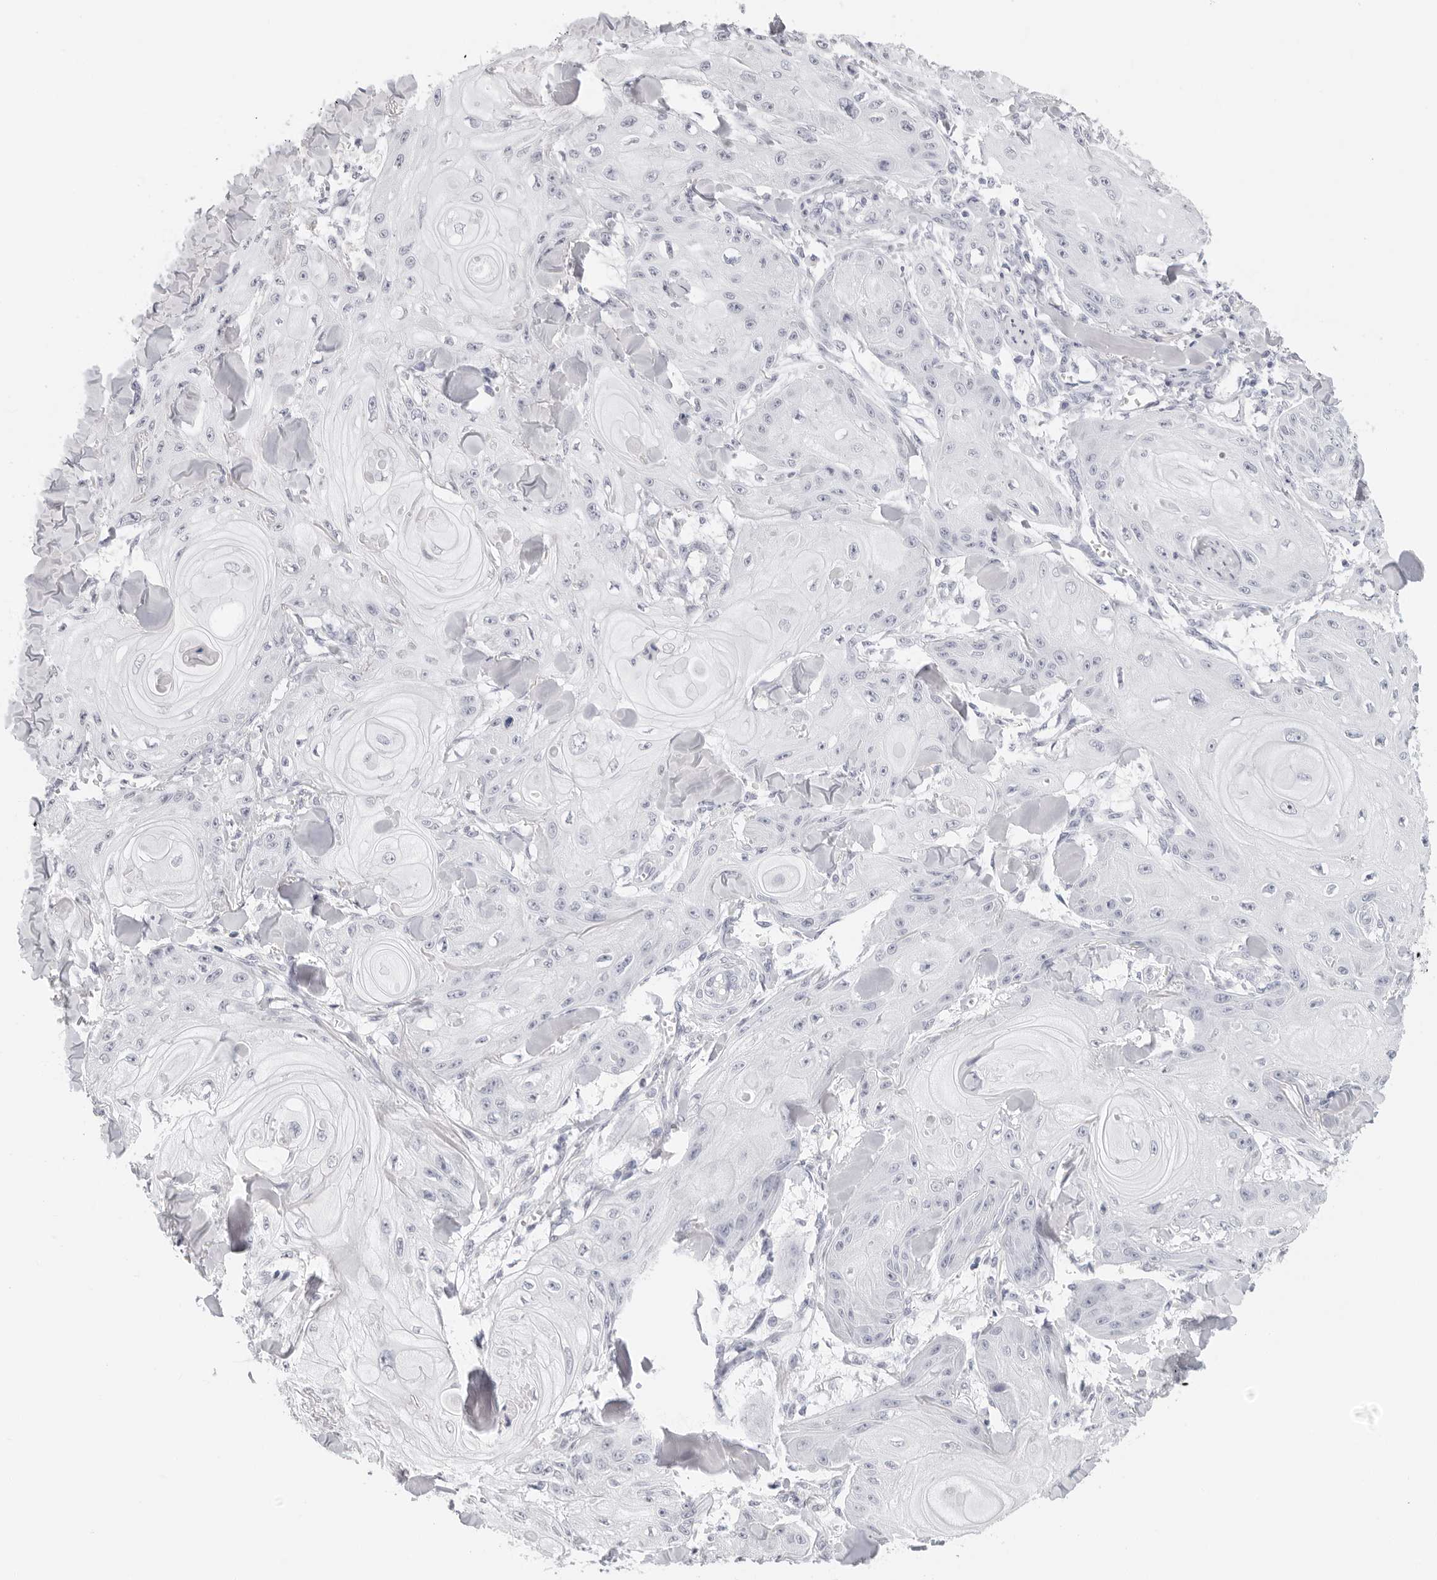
{"staining": {"intensity": "negative", "quantity": "none", "location": "none"}, "tissue": "skin cancer", "cell_type": "Tumor cells", "image_type": "cancer", "snomed": [{"axis": "morphology", "description": "Squamous cell carcinoma, NOS"}, {"axis": "topography", "description": "Skin"}], "caption": "Human skin cancer (squamous cell carcinoma) stained for a protein using immunohistochemistry shows no positivity in tumor cells.", "gene": "AGMAT", "patient": {"sex": "male", "age": 74}}